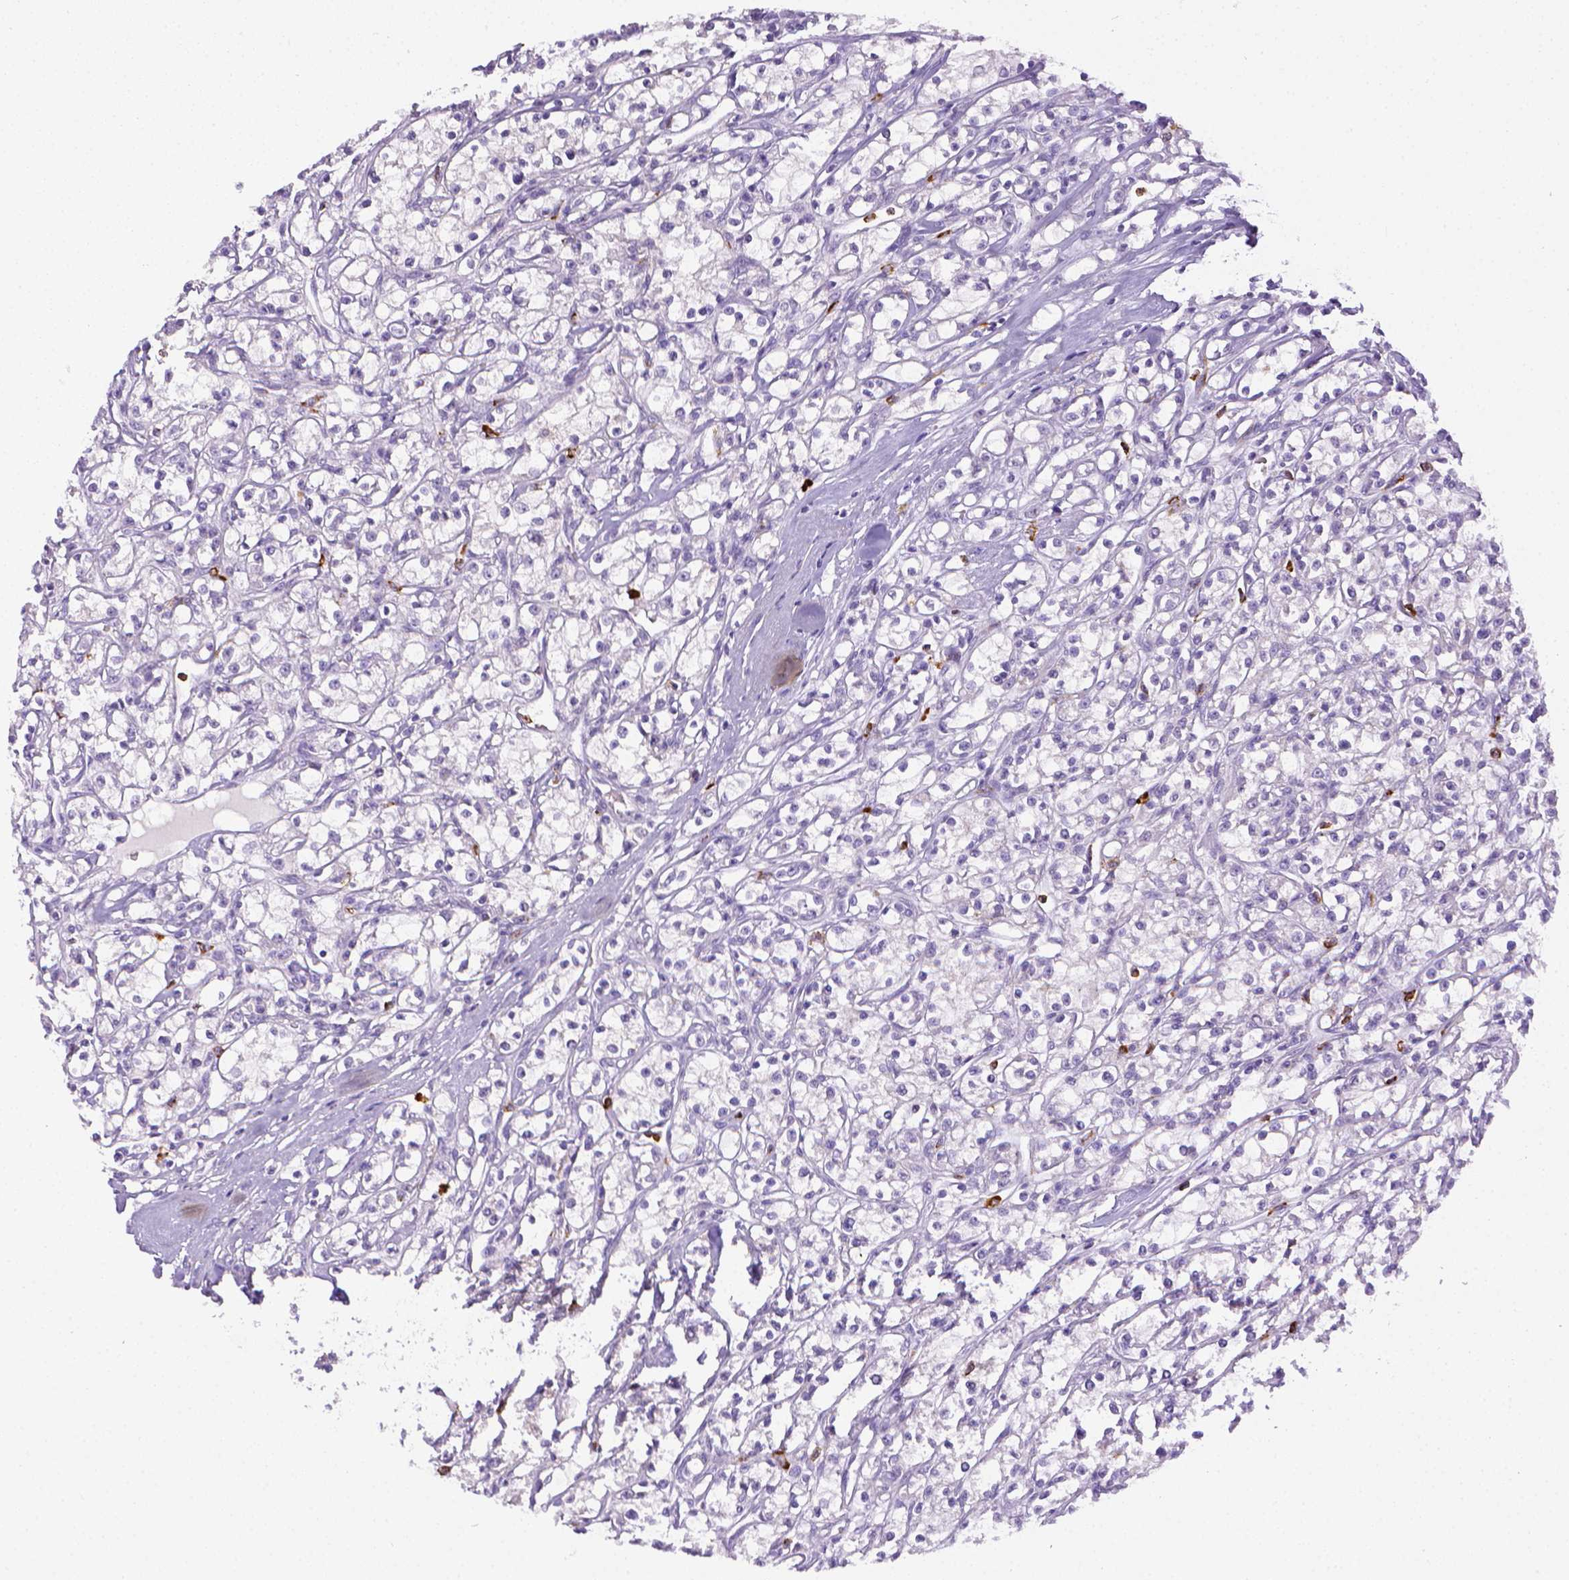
{"staining": {"intensity": "negative", "quantity": "none", "location": "none"}, "tissue": "renal cancer", "cell_type": "Tumor cells", "image_type": "cancer", "snomed": [{"axis": "morphology", "description": "Adenocarcinoma, NOS"}, {"axis": "topography", "description": "Kidney"}], "caption": "Immunohistochemistry of human adenocarcinoma (renal) exhibits no staining in tumor cells.", "gene": "ITGAM", "patient": {"sex": "female", "age": 59}}